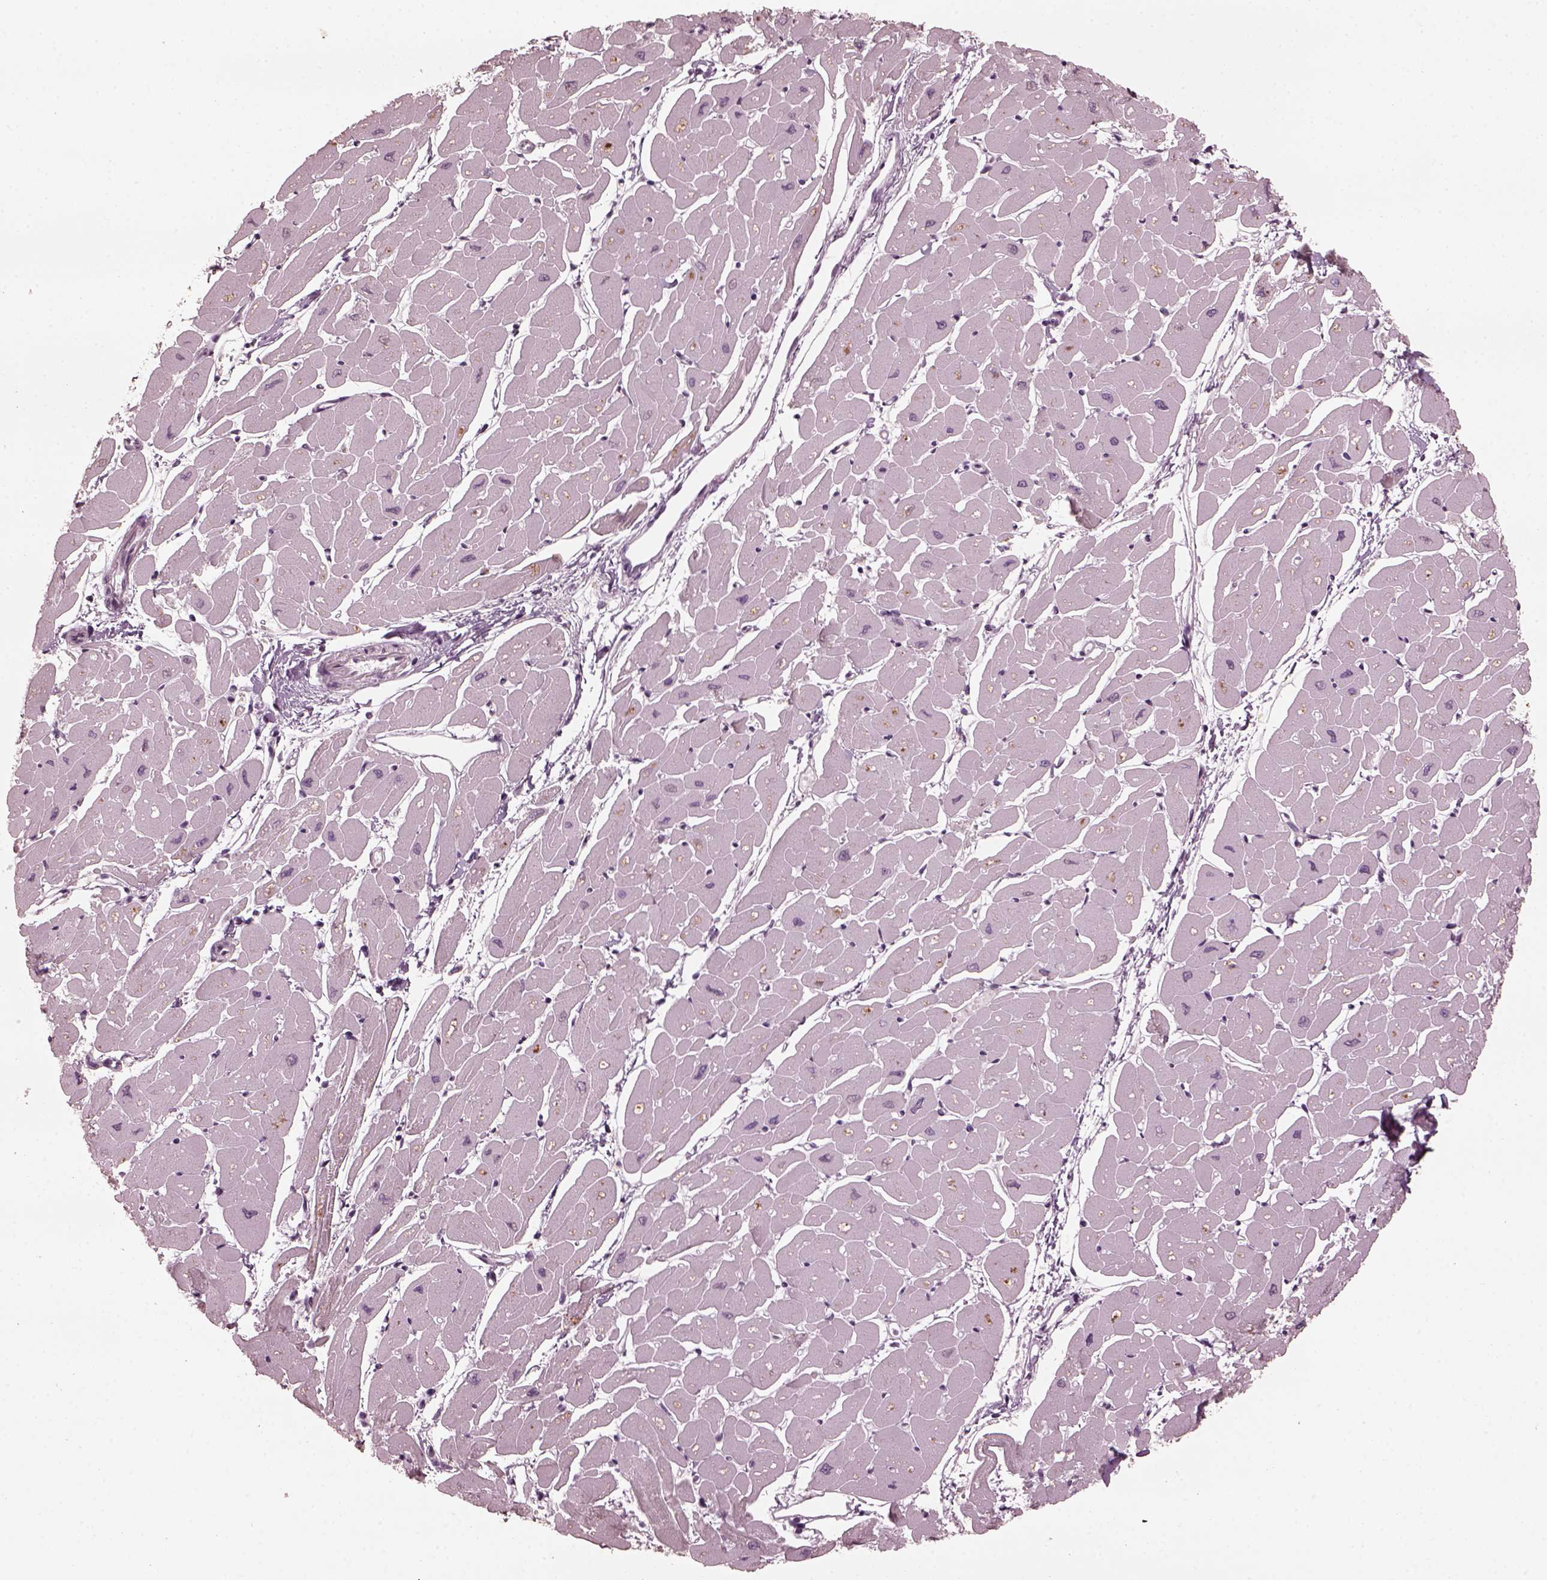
{"staining": {"intensity": "negative", "quantity": "none", "location": "none"}, "tissue": "heart muscle", "cell_type": "Cardiomyocytes", "image_type": "normal", "snomed": [{"axis": "morphology", "description": "Normal tissue, NOS"}, {"axis": "topography", "description": "Heart"}], "caption": "A histopathology image of heart muscle stained for a protein exhibits no brown staining in cardiomyocytes.", "gene": "KRT79", "patient": {"sex": "male", "age": 57}}